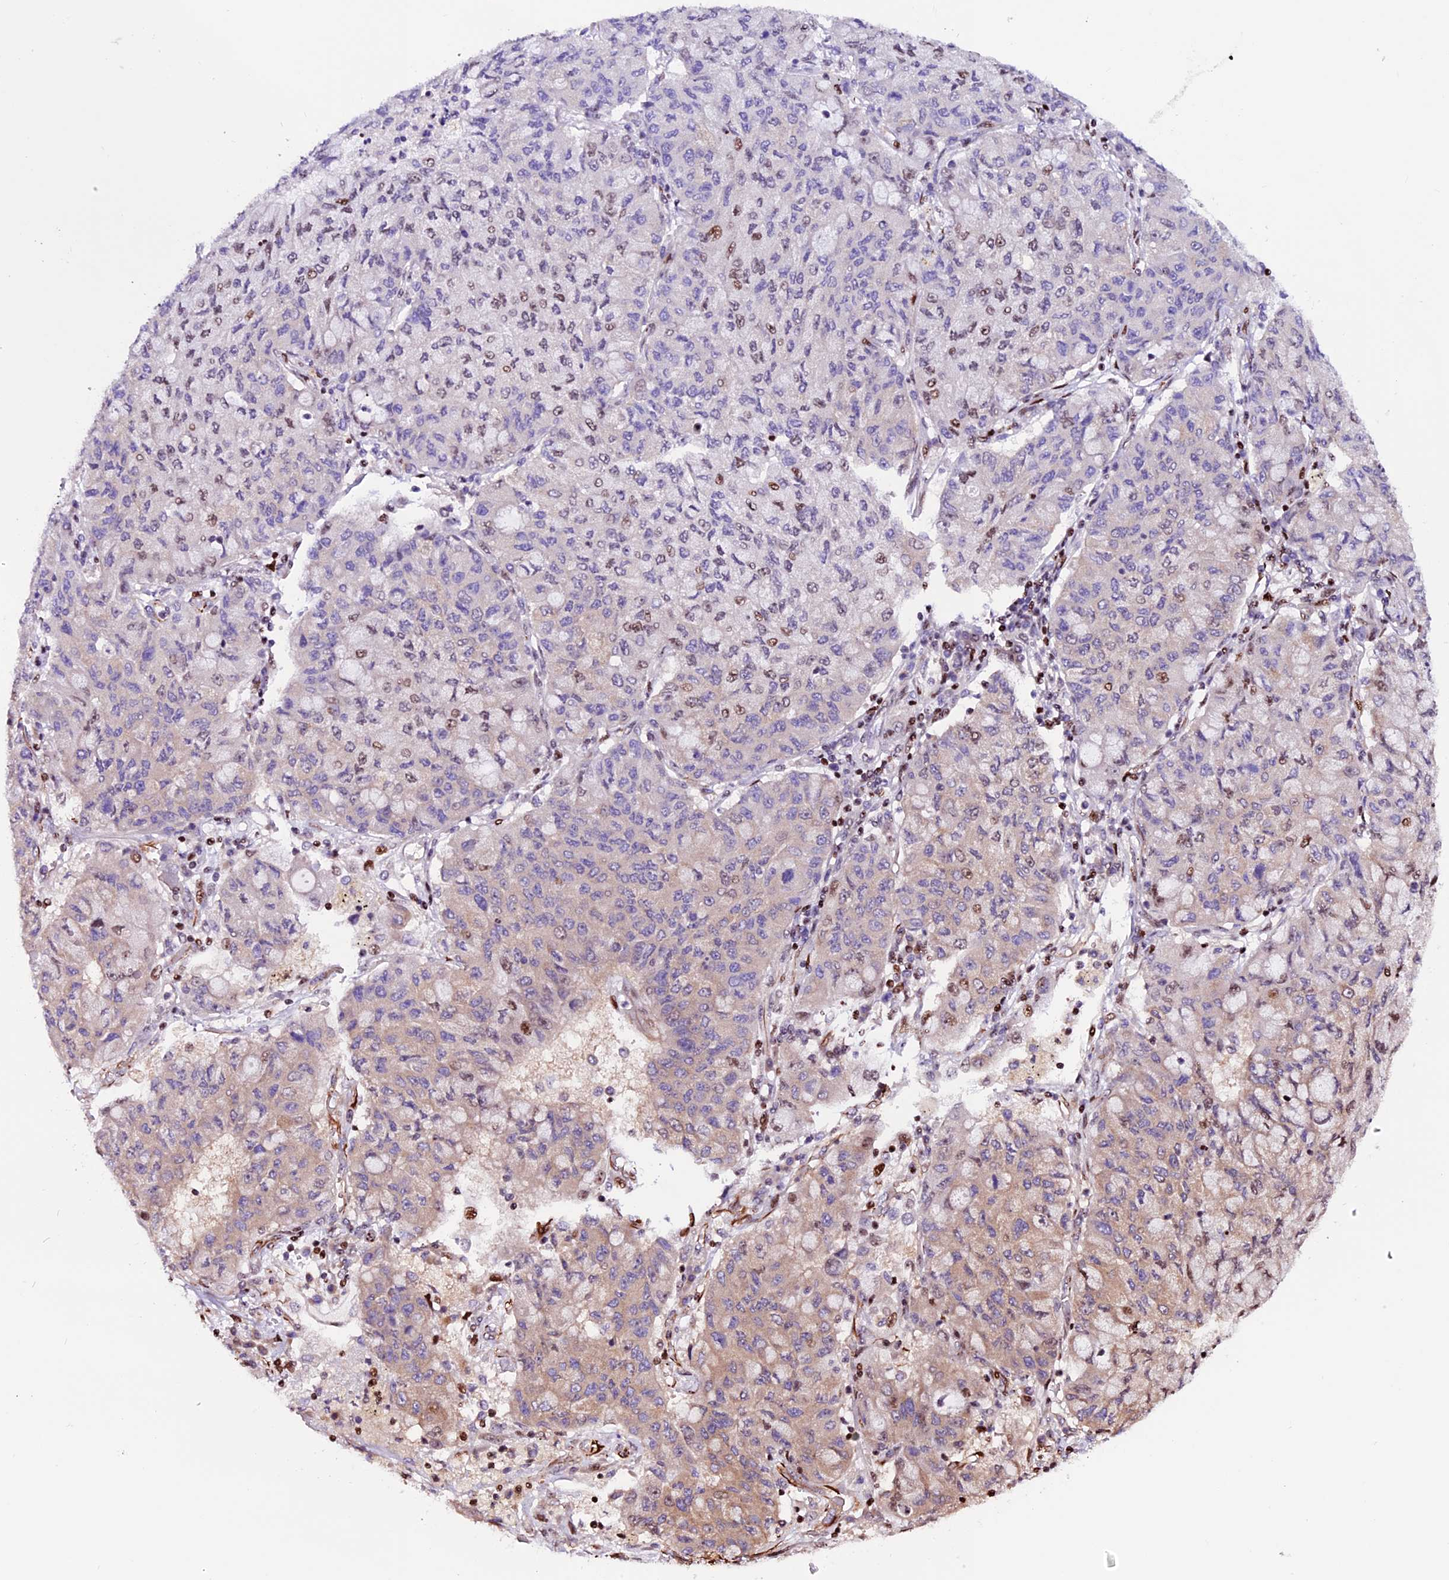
{"staining": {"intensity": "moderate", "quantity": "<25%", "location": "nuclear"}, "tissue": "lung cancer", "cell_type": "Tumor cells", "image_type": "cancer", "snomed": [{"axis": "morphology", "description": "Squamous cell carcinoma, NOS"}, {"axis": "topography", "description": "Lung"}], "caption": "Immunohistochemistry histopathology image of neoplastic tissue: human squamous cell carcinoma (lung) stained using IHC demonstrates low levels of moderate protein expression localized specifically in the nuclear of tumor cells, appearing as a nuclear brown color.", "gene": "RINL", "patient": {"sex": "male", "age": 74}}